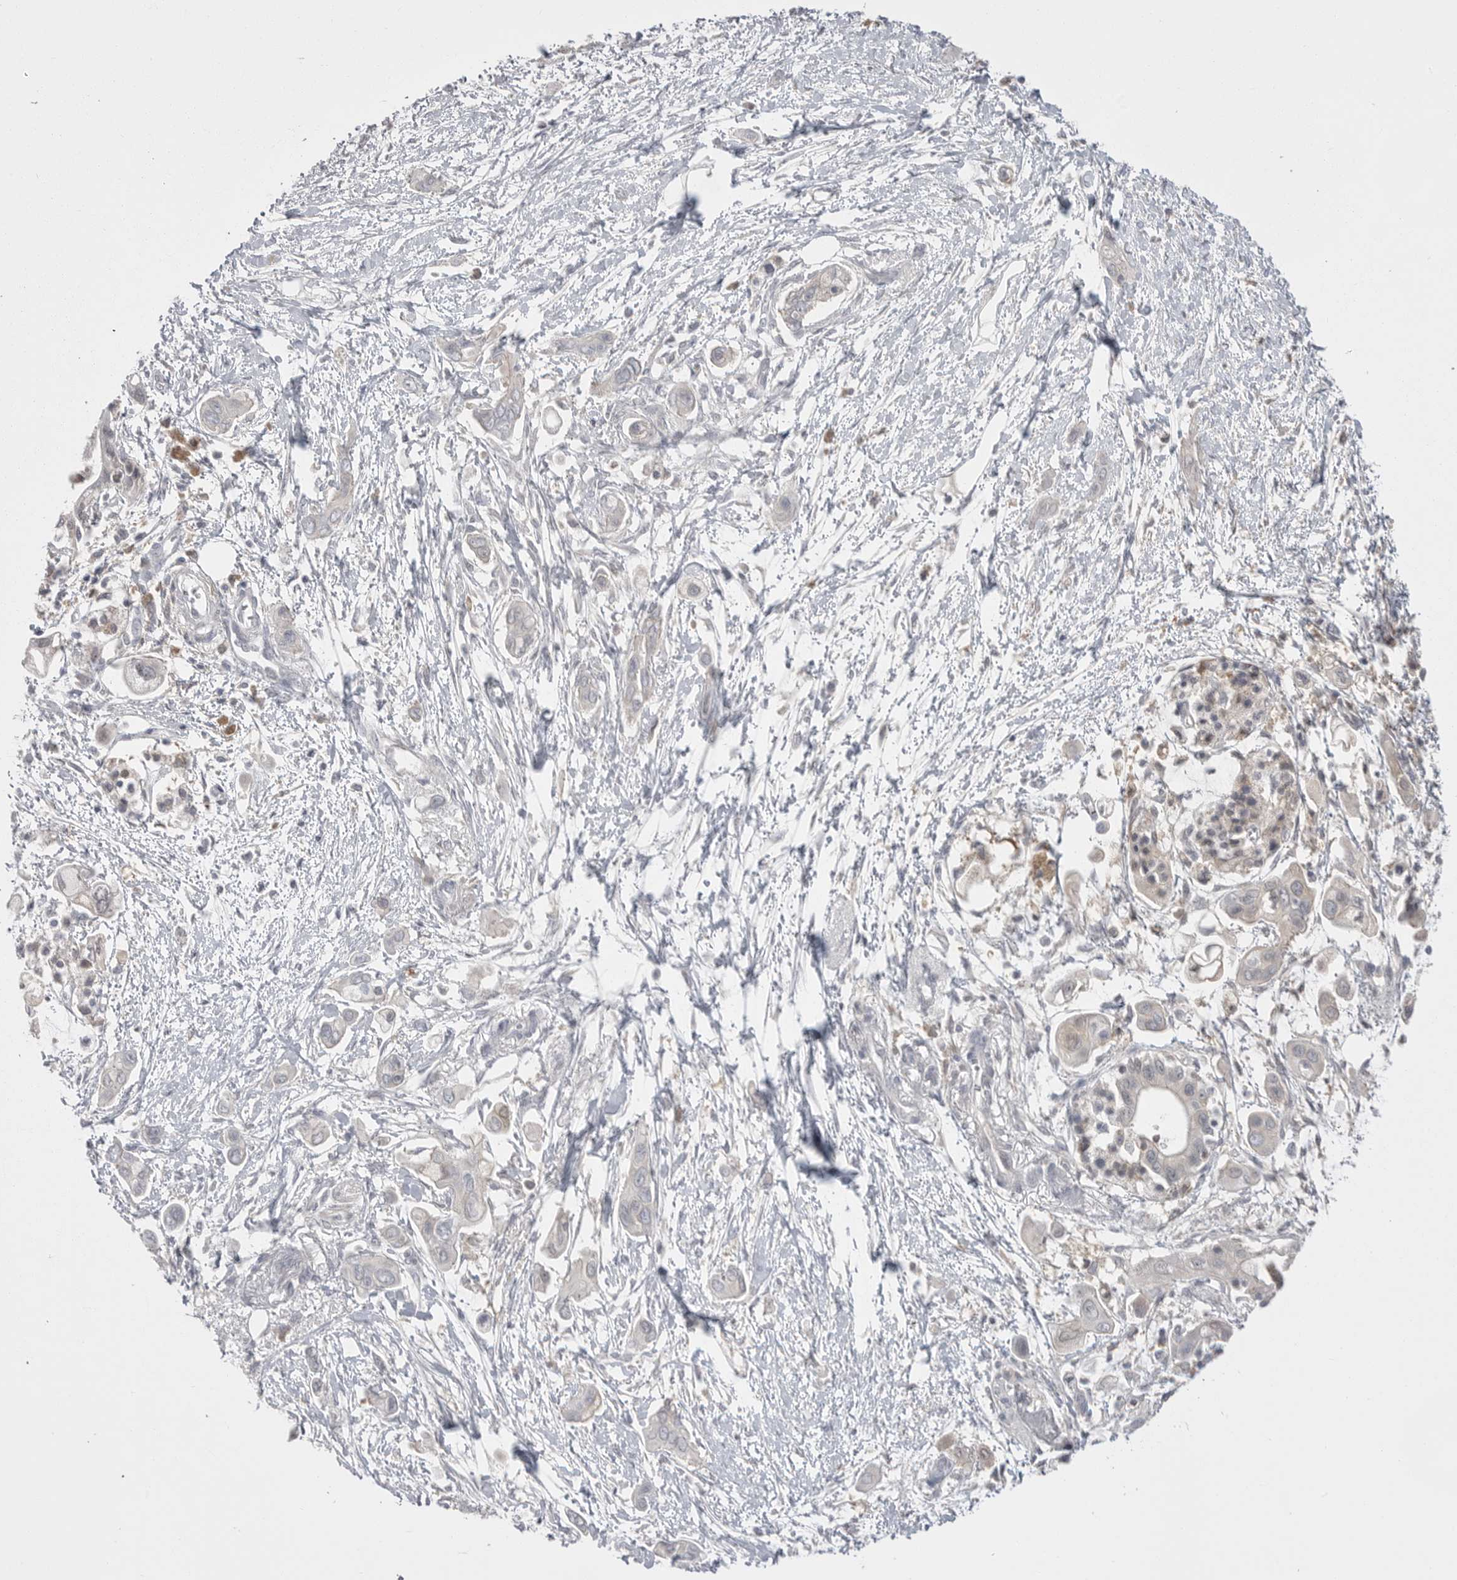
{"staining": {"intensity": "negative", "quantity": "none", "location": "none"}, "tissue": "pancreatic cancer", "cell_type": "Tumor cells", "image_type": "cancer", "snomed": [{"axis": "morphology", "description": "Adenocarcinoma, NOS"}, {"axis": "topography", "description": "Pancreas"}], "caption": "Immunohistochemical staining of adenocarcinoma (pancreatic) displays no significant expression in tumor cells. (DAB (3,3'-diaminobenzidine) immunohistochemistry (IHC) with hematoxylin counter stain).", "gene": "KYAT3", "patient": {"sex": "male", "age": 59}}